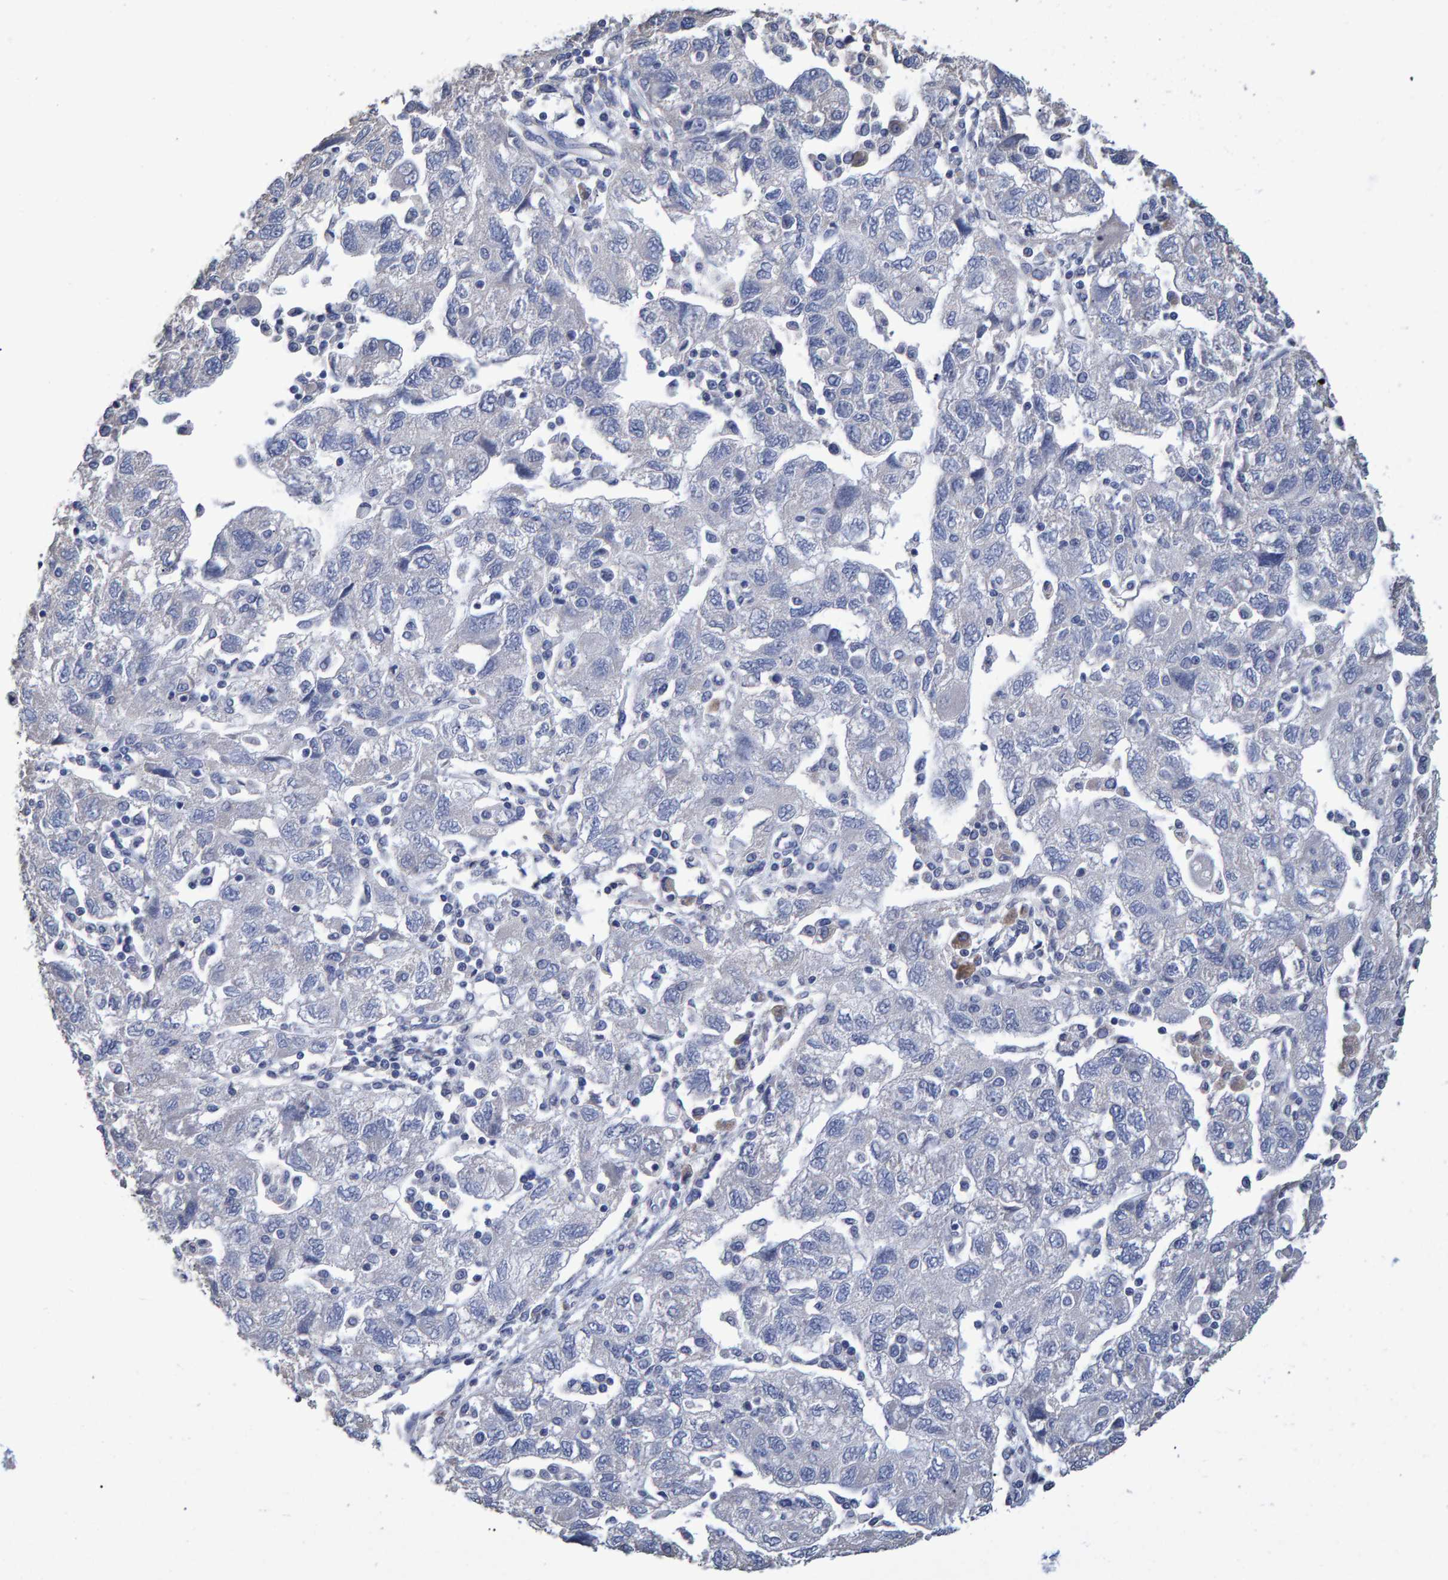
{"staining": {"intensity": "negative", "quantity": "none", "location": "none"}, "tissue": "ovarian cancer", "cell_type": "Tumor cells", "image_type": "cancer", "snomed": [{"axis": "morphology", "description": "Carcinoma, NOS"}, {"axis": "morphology", "description": "Cystadenocarcinoma, serous, NOS"}, {"axis": "topography", "description": "Ovary"}], "caption": "This is a histopathology image of immunohistochemistry staining of ovarian cancer (serous cystadenocarcinoma), which shows no staining in tumor cells.", "gene": "HEMGN", "patient": {"sex": "female", "age": 69}}